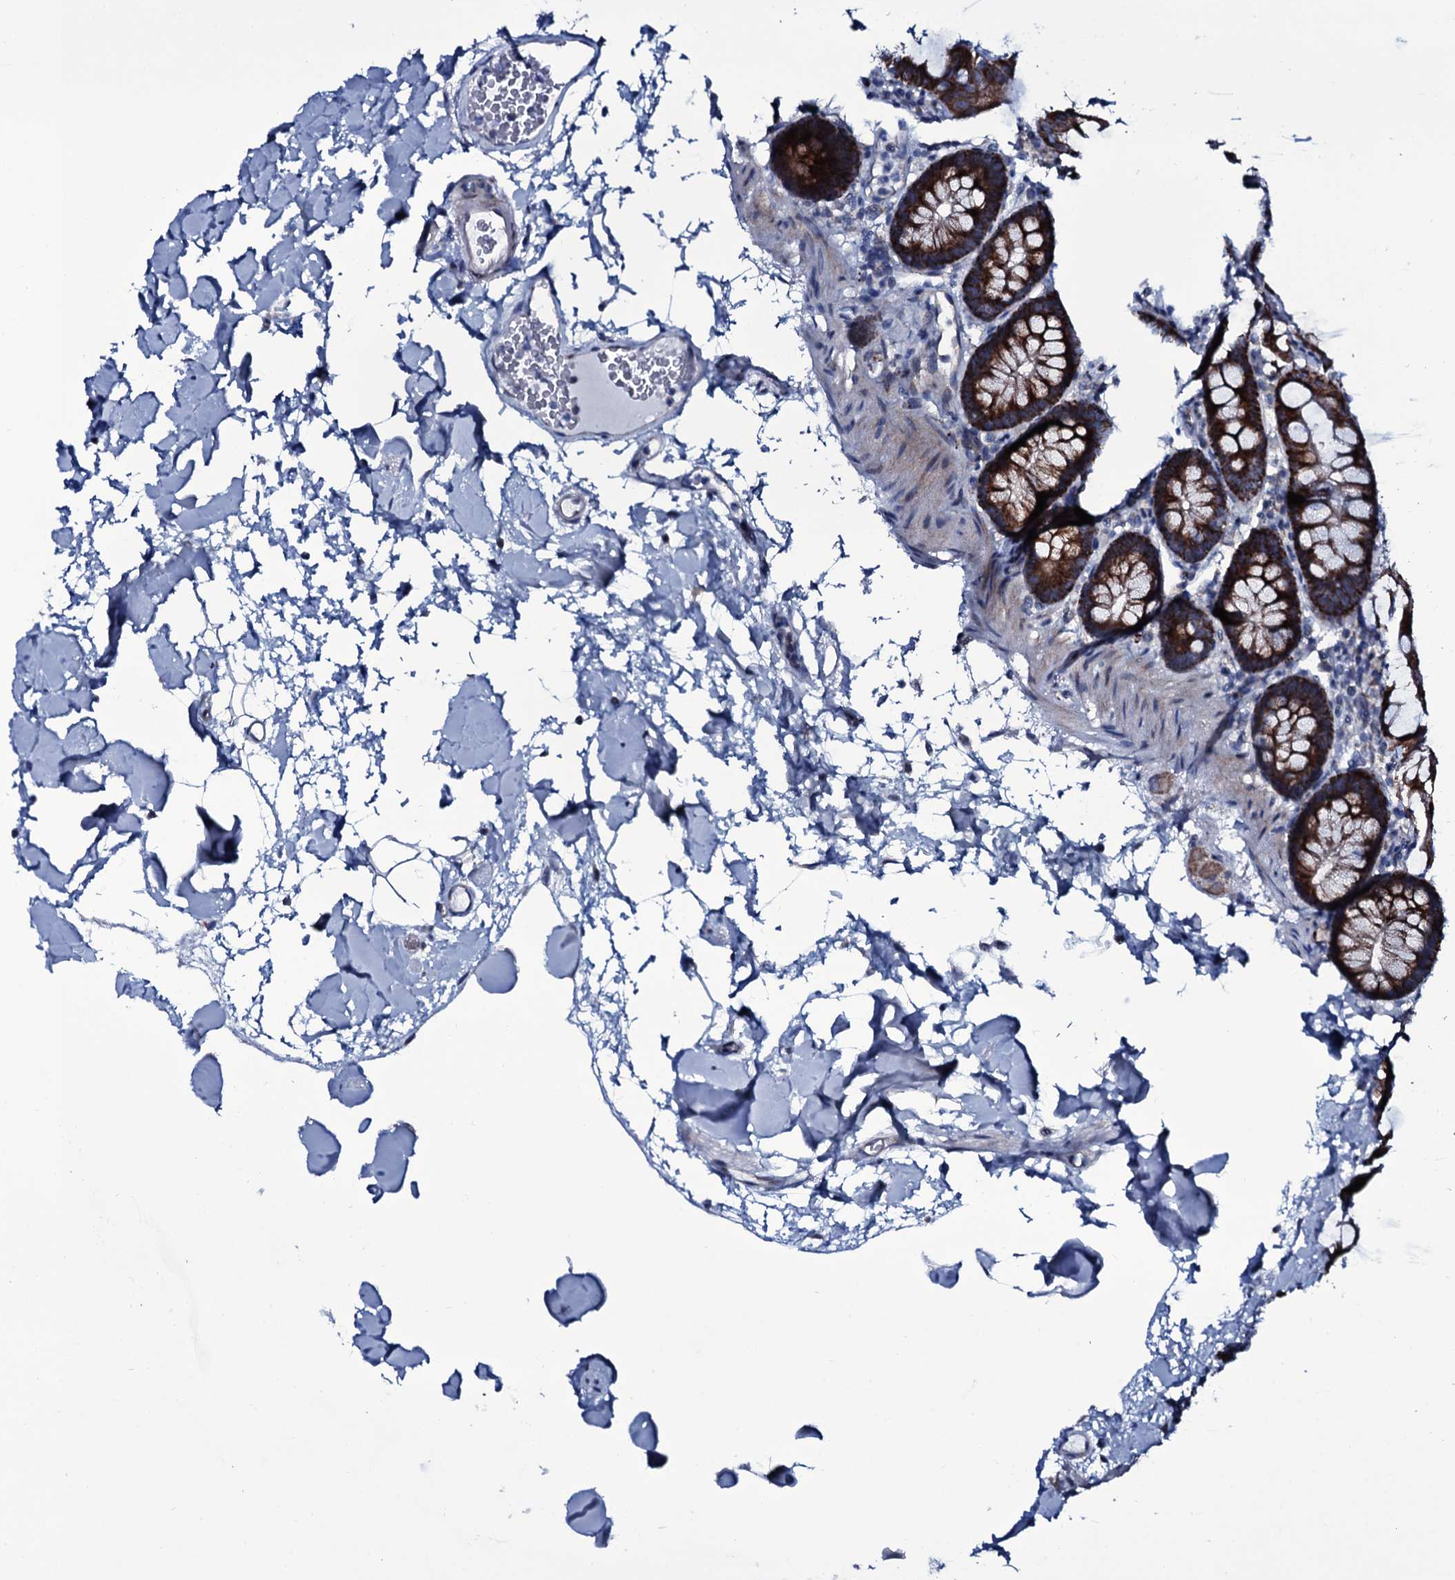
{"staining": {"intensity": "negative", "quantity": "none", "location": "none"}, "tissue": "colon", "cell_type": "Endothelial cells", "image_type": "normal", "snomed": [{"axis": "morphology", "description": "Normal tissue, NOS"}, {"axis": "topography", "description": "Colon"}], "caption": "An IHC micrograph of normal colon is shown. There is no staining in endothelial cells of colon.", "gene": "WIPF3", "patient": {"sex": "male", "age": 75}}